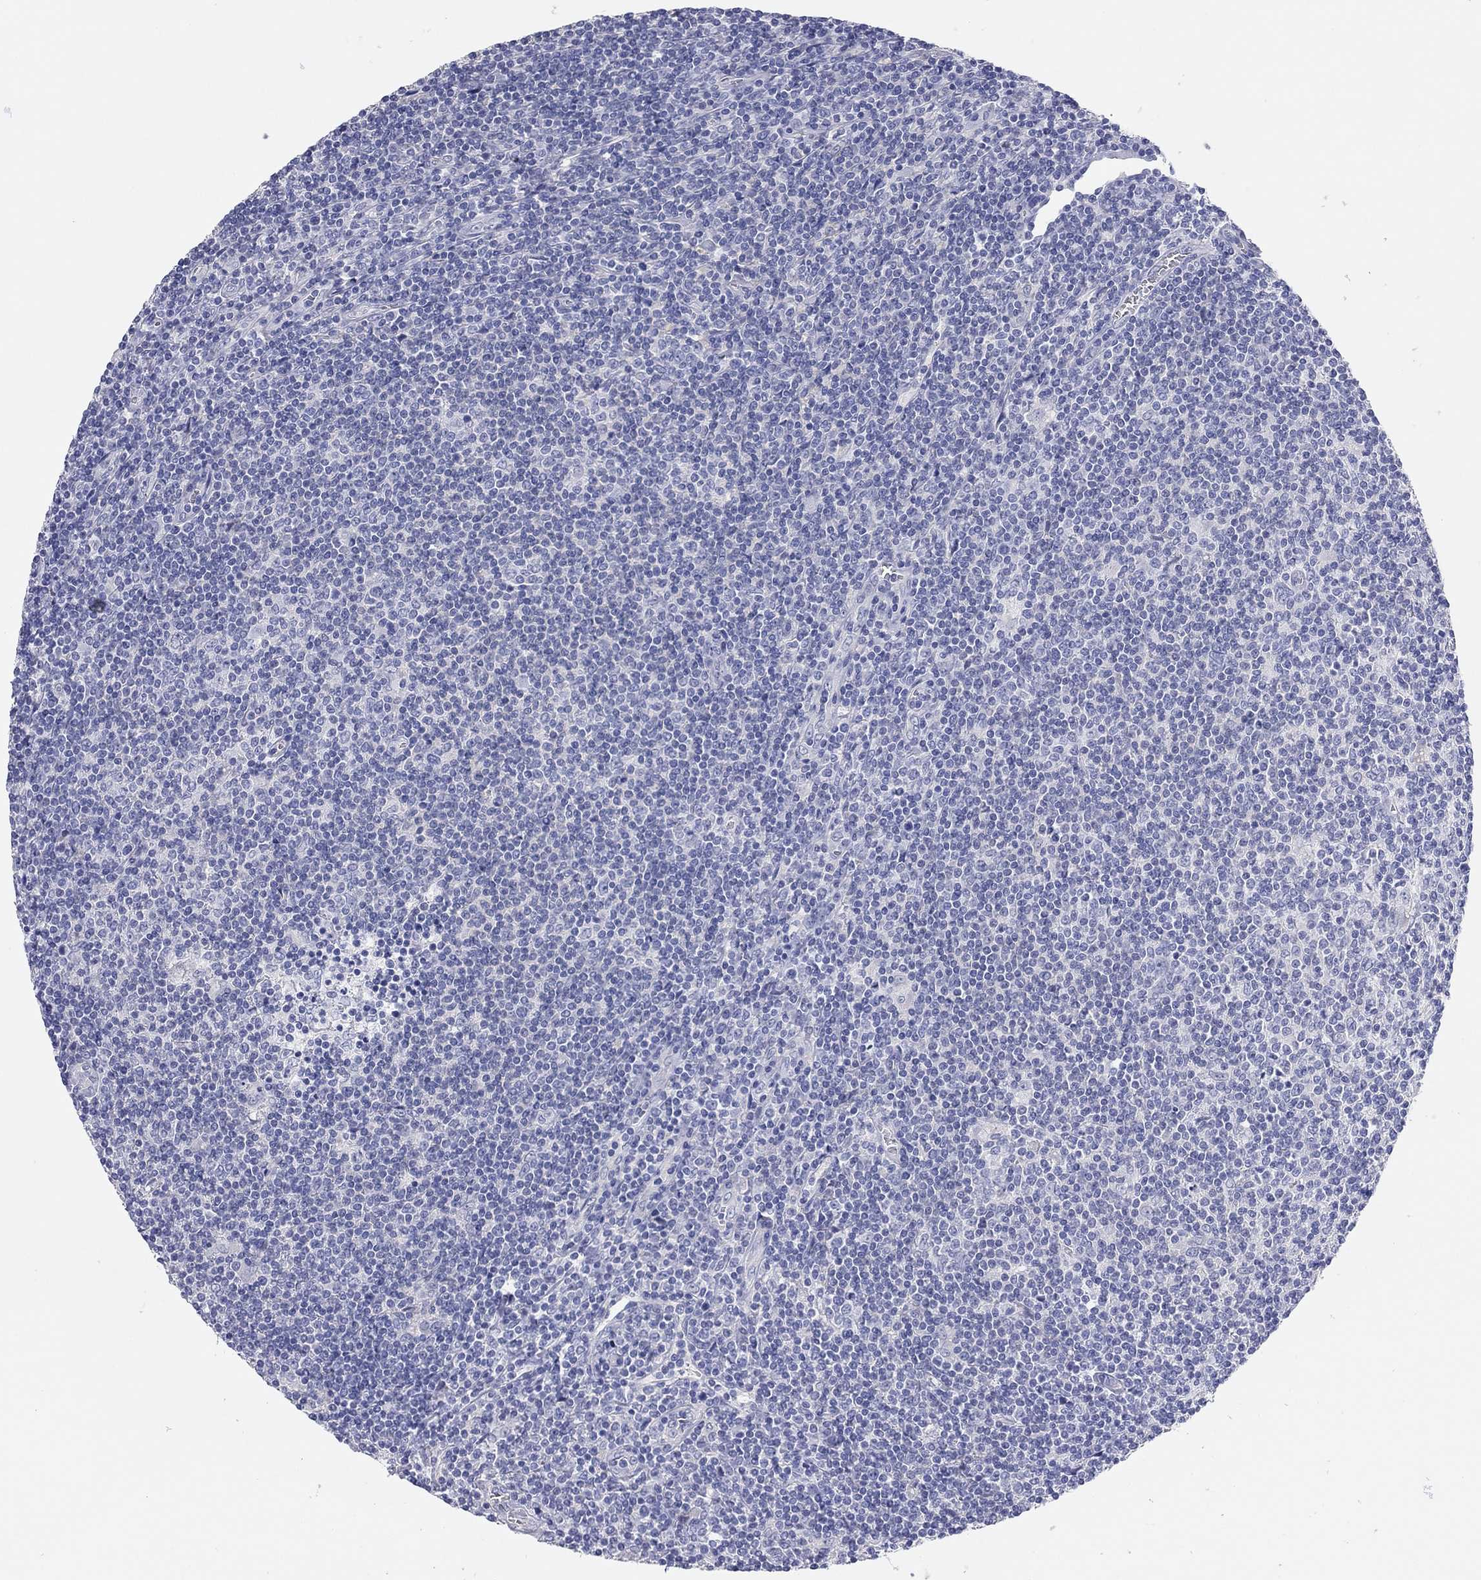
{"staining": {"intensity": "negative", "quantity": "none", "location": "none"}, "tissue": "lymphoma", "cell_type": "Tumor cells", "image_type": "cancer", "snomed": [{"axis": "morphology", "description": "Hodgkin's disease, NOS"}, {"axis": "topography", "description": "Lymph node"}], "caption": "Immunohistochemistry image of neoplastic tissue: Hodgkin's disease stained with DAB (3,3'-diaminobenzidine) exhibits no significant protein positivity in tumor cells.", "gene": "TMEM221", "patient": {"sex": "male", "age": 40}}